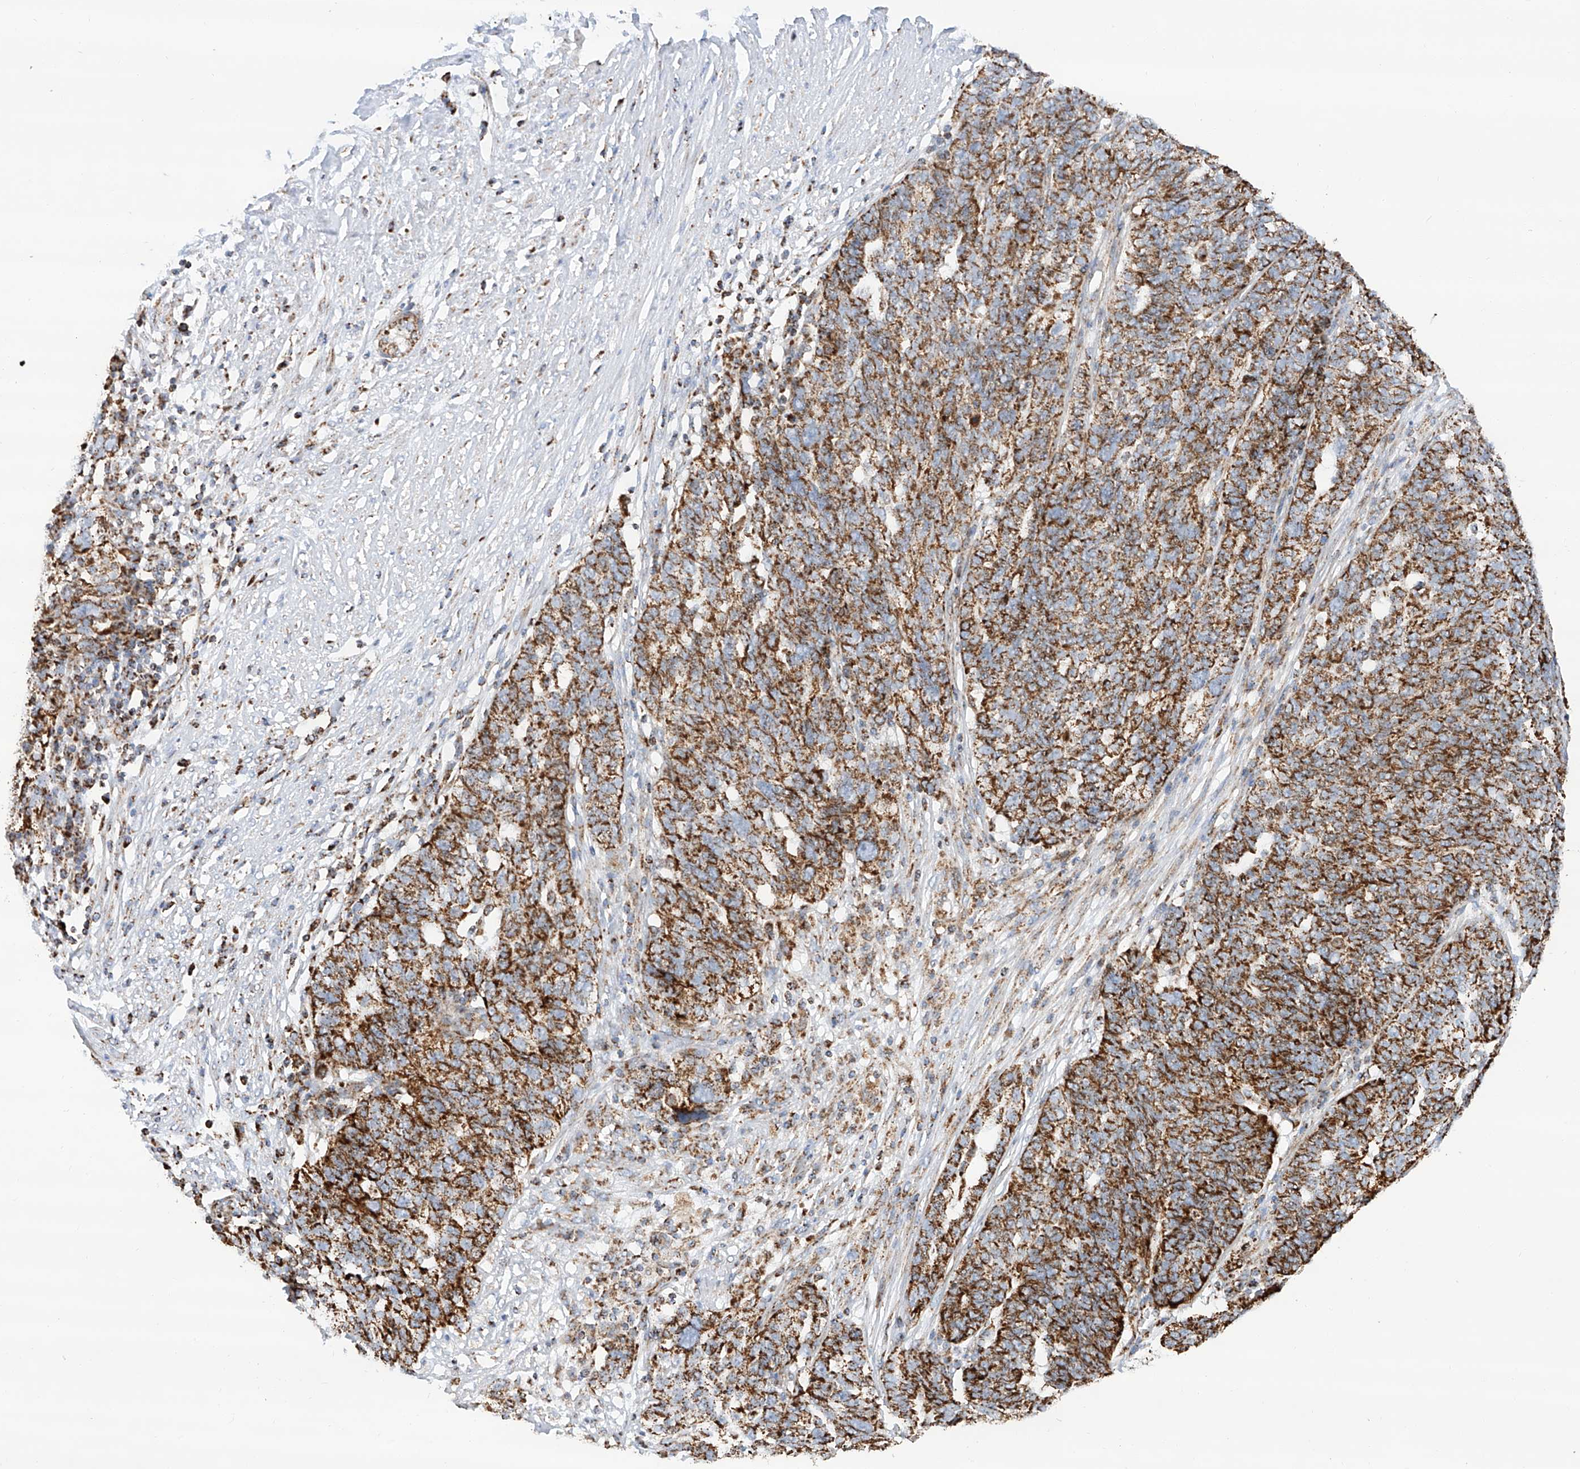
{"staining": {"intensity": "strong", "quantity": ">75%", "location": "cytoplasmic/membranous"}, "tissue": "ovarian cancer", "cell_type": "Tumor cells", "image_type": "cancer", "snomed": [{"axis": "morphology", "description": "Cystadenocarcinoma, serous, NOS"}, {"axis": "topography", "description": "Ovary"}], "caption": "A histopathology image of human serous cystadenocarcinoma (ovarian) stained for a protein demonstrates strong cytoplasmic/membranous brown staining in tumor cells.", "gene": "TTC27", "patient": {"sex": "female", "age": 59}}